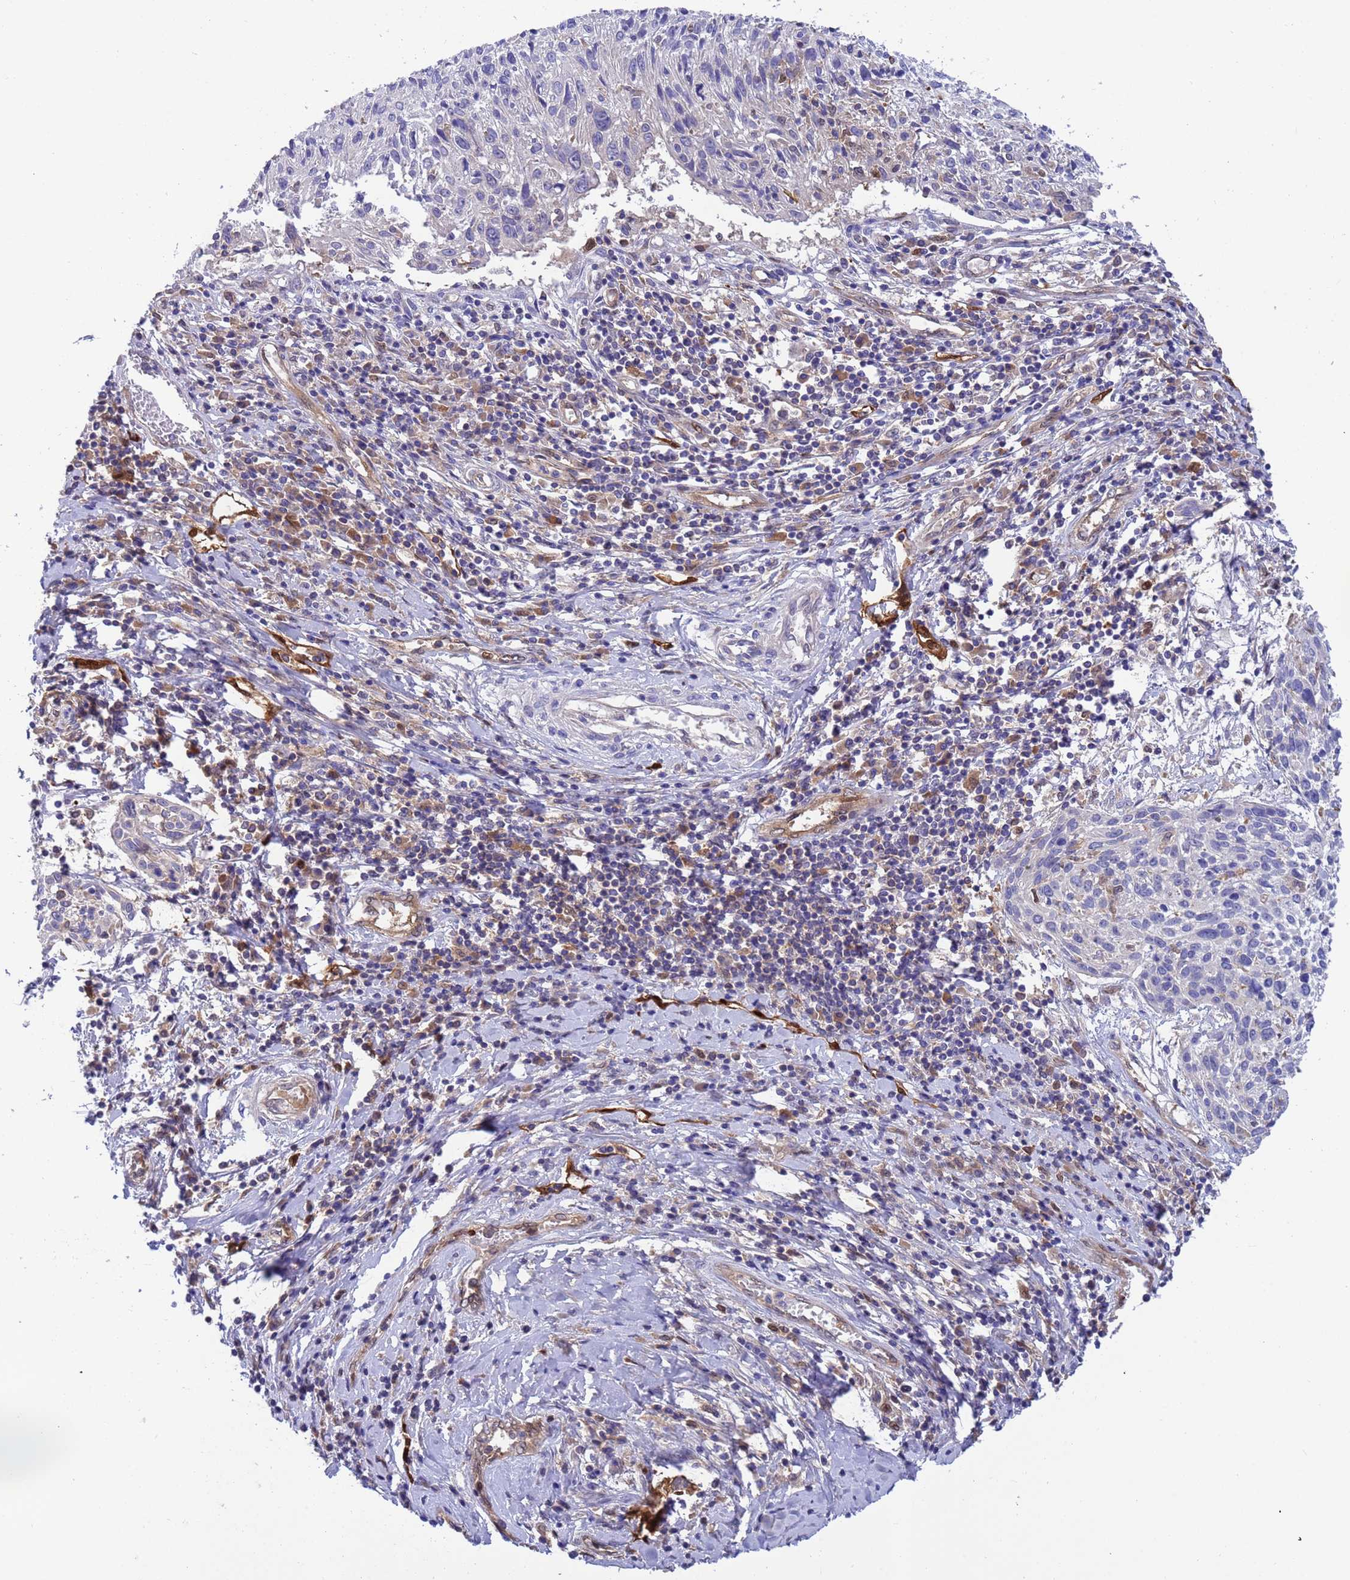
{"staining": {"intensity": "negative", "quantity": "none", "location": "none"}, "tissue": "cervical cancer", "cell_type": "Tumor cells", "image_type": "cancer", "snomed": [{"axis": "morphology", "description": "Squamous cell carcinoma, NOS"}, {"axis": "topography", "description": "Cervix"}], "caption": "DAB immunohistochemical staining of human cervical cancer (squamous cell carcinoma) displays no significant expression in tumor cells.", "gene": "FOXRED1", "patient": {"sex": "female", "age": 51}}